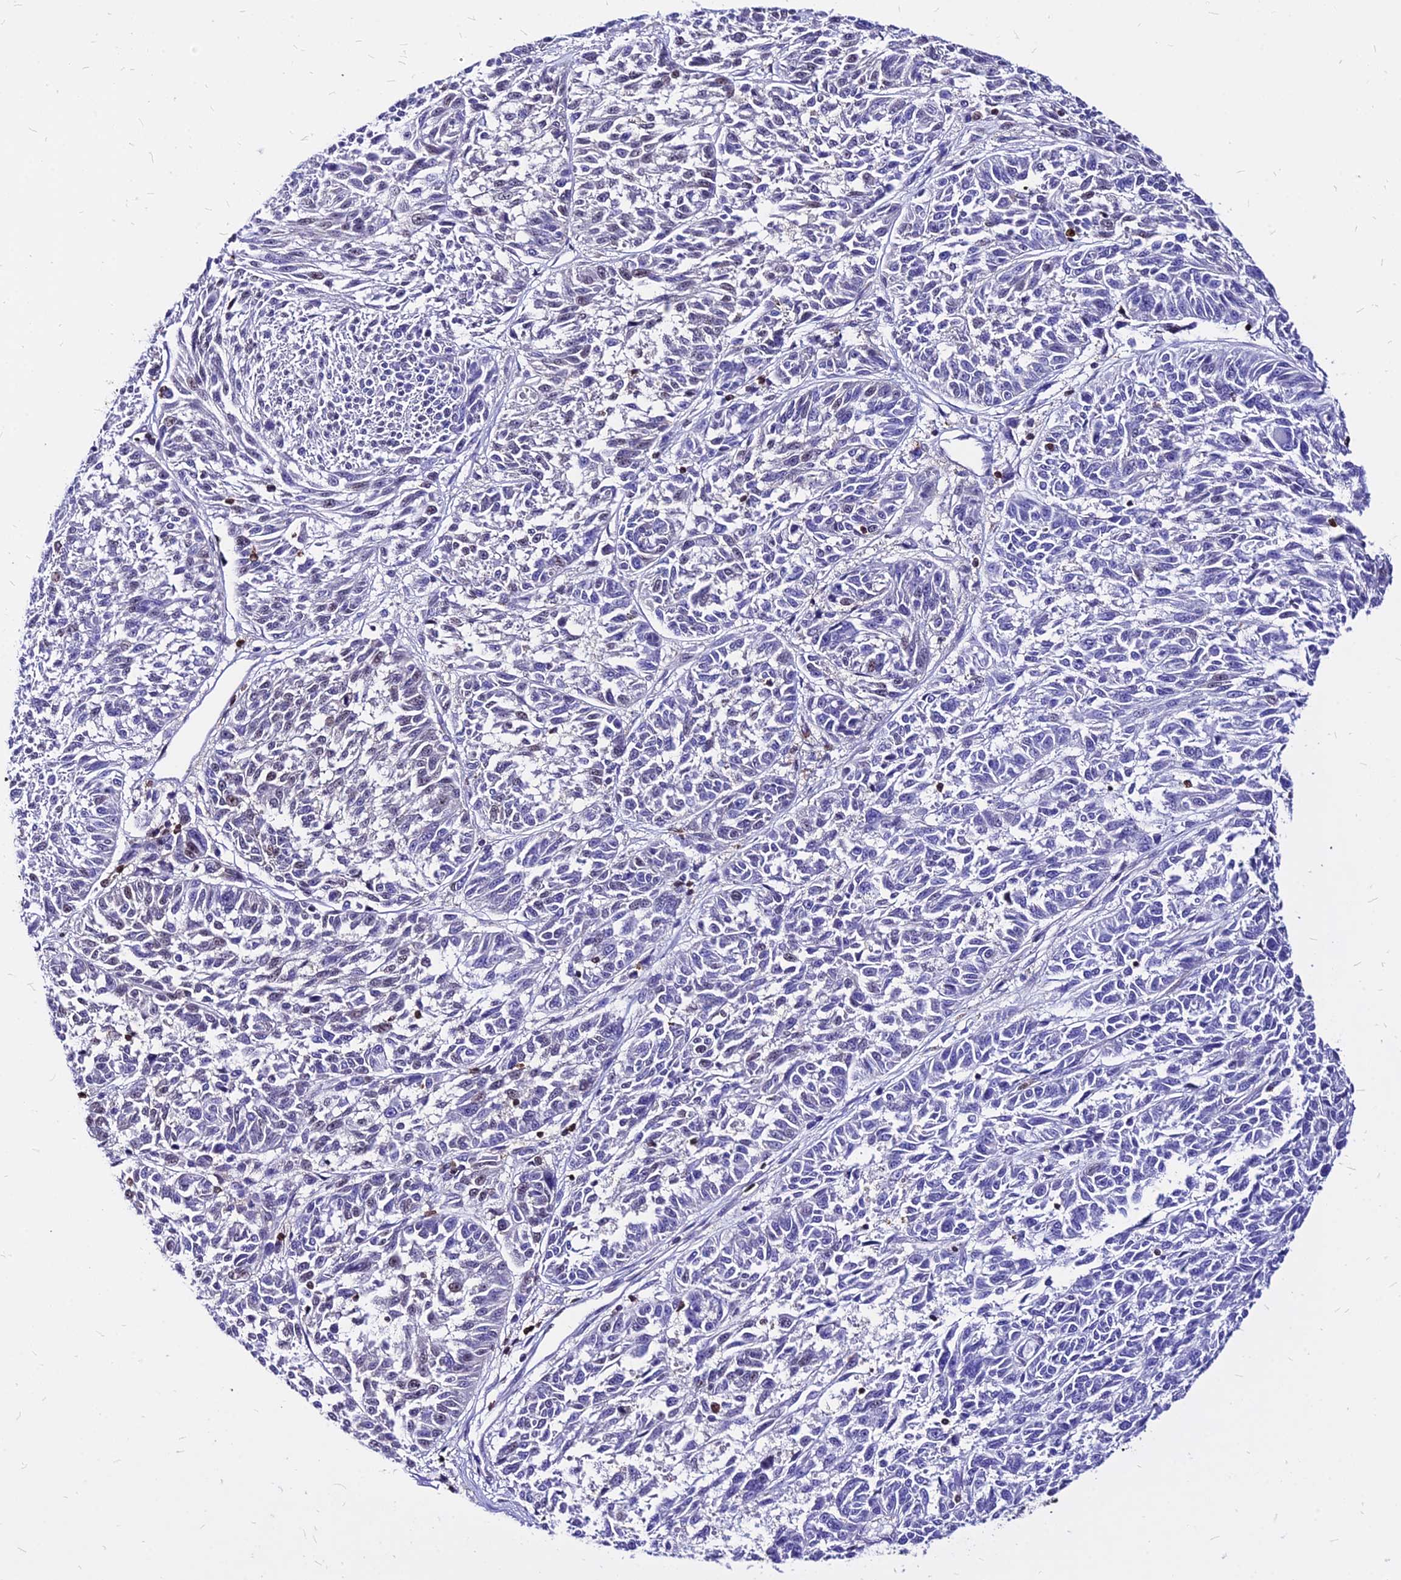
{"staining": {"intensity": "weak", "quantity": "<25%", "location": "nuclear"}, "tissue": "melanoma", "cell_type": "Tumor cells", "image_type": "cancer", "snomed": [{"axis": "morphology", "description": "Malignant melanoma, NOS"}, {"axis": "topography", "description": "Skin"}], "caption": "A high-resolution image shows immunohistochemistry (IHC) staining of malignant melanoma, which reveals no significant positivity in tumor cells.", "gene": "PAXX", "patient": {"sex": "male", "age": 53}}